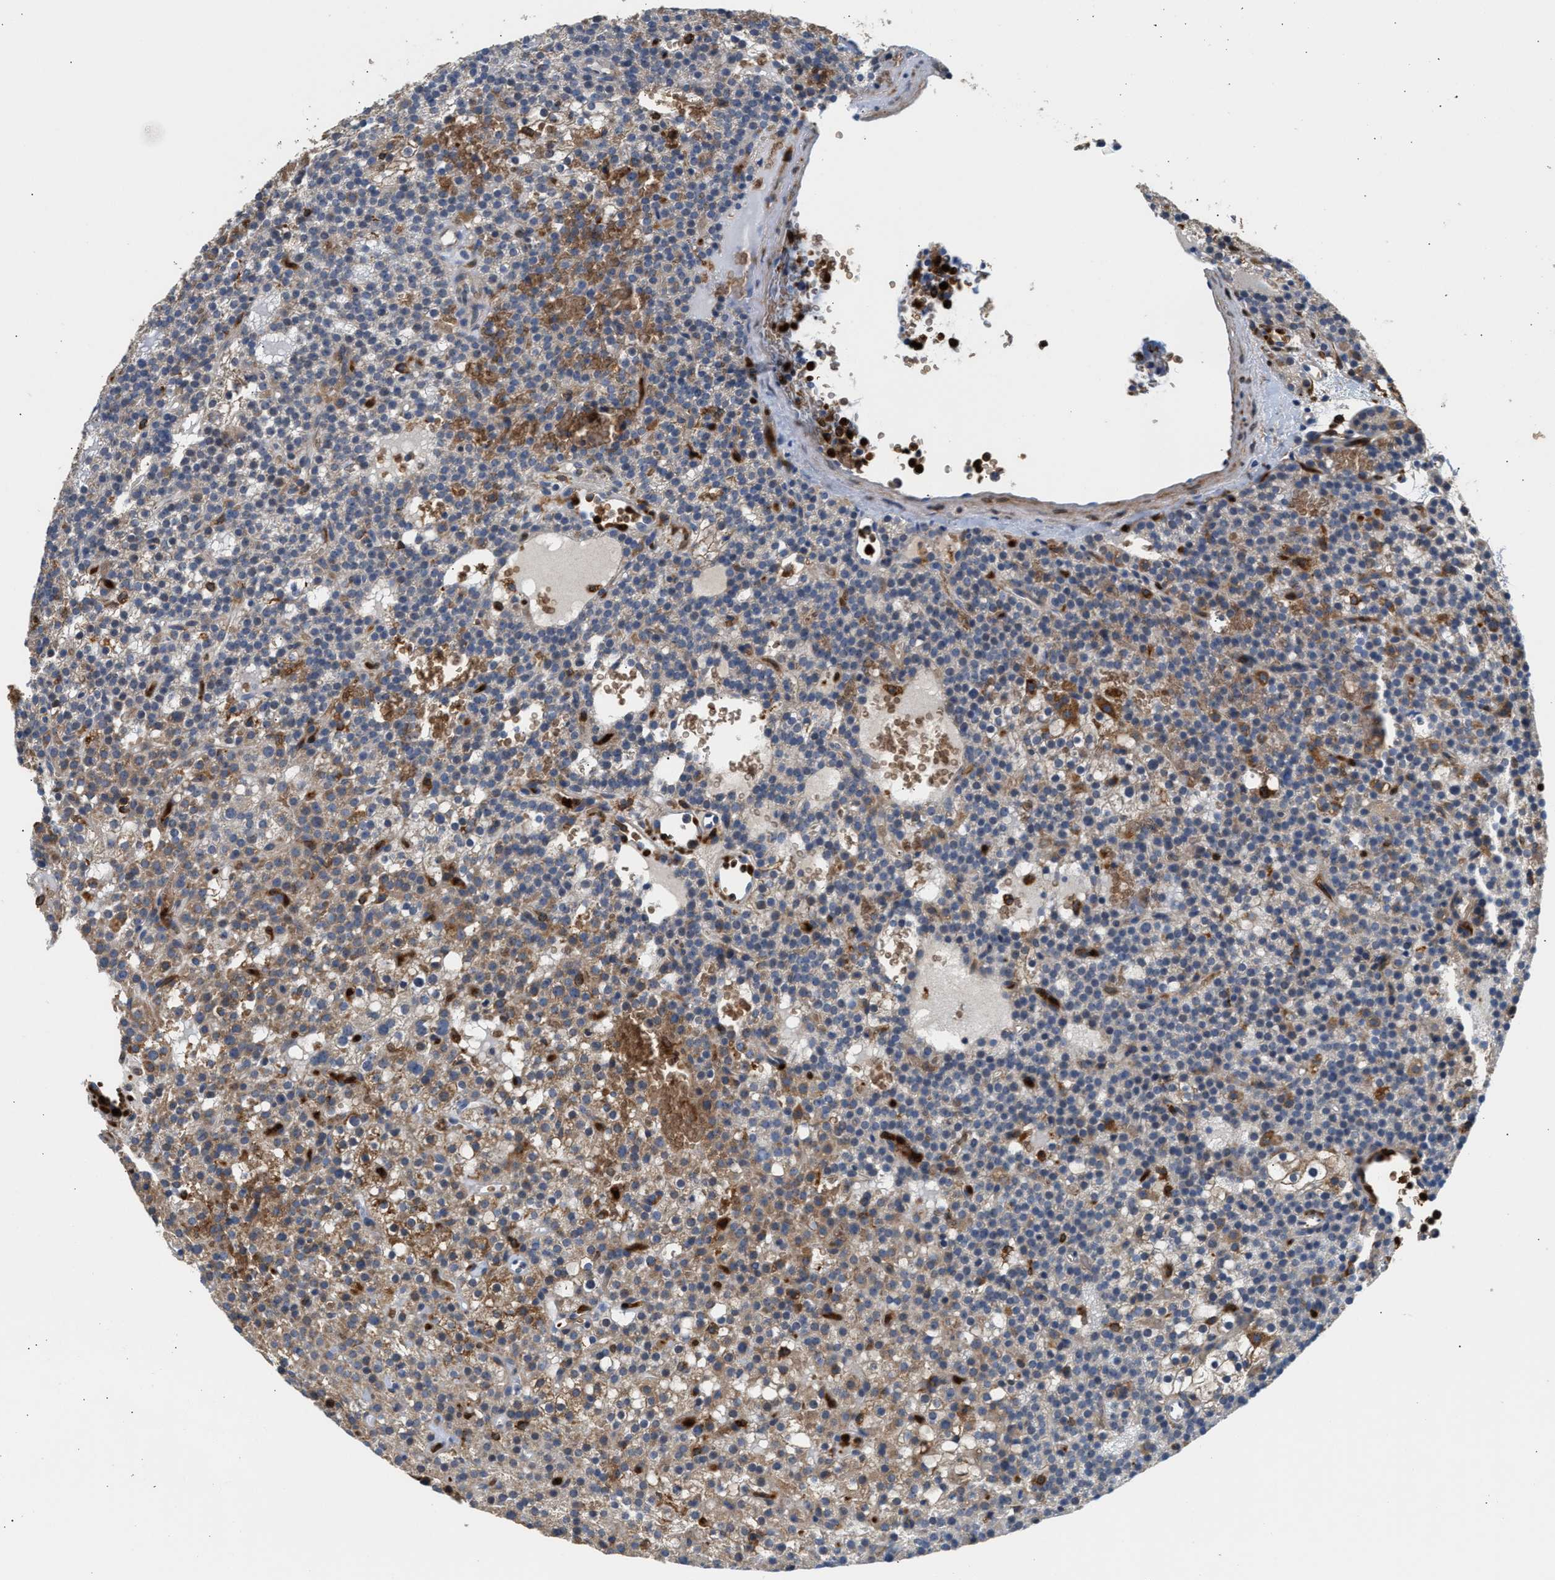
{"staining": {"intensity": "moderate", "quantity": ">75%", "location": "cytoplasmic/membranous"}, "tissue": "parathyroid gland", "cell_type": "Glandular cells", "image_type": "normal", "snomed": [{"axis": "morphology", "description": "Normal tissue, NOS"}, {"axis": "morphology", "description": "Adenoma, NOS"}, {"axis": "topography", "description": "Parathyroid gland"}], "caption": "A brown stain shows moderate cytoplasmic/membranous staining of a protein in glandular cells of normal parathyroid gland.", "gene": "RAB31", "patient": {"sex": "female", "age": 74}}